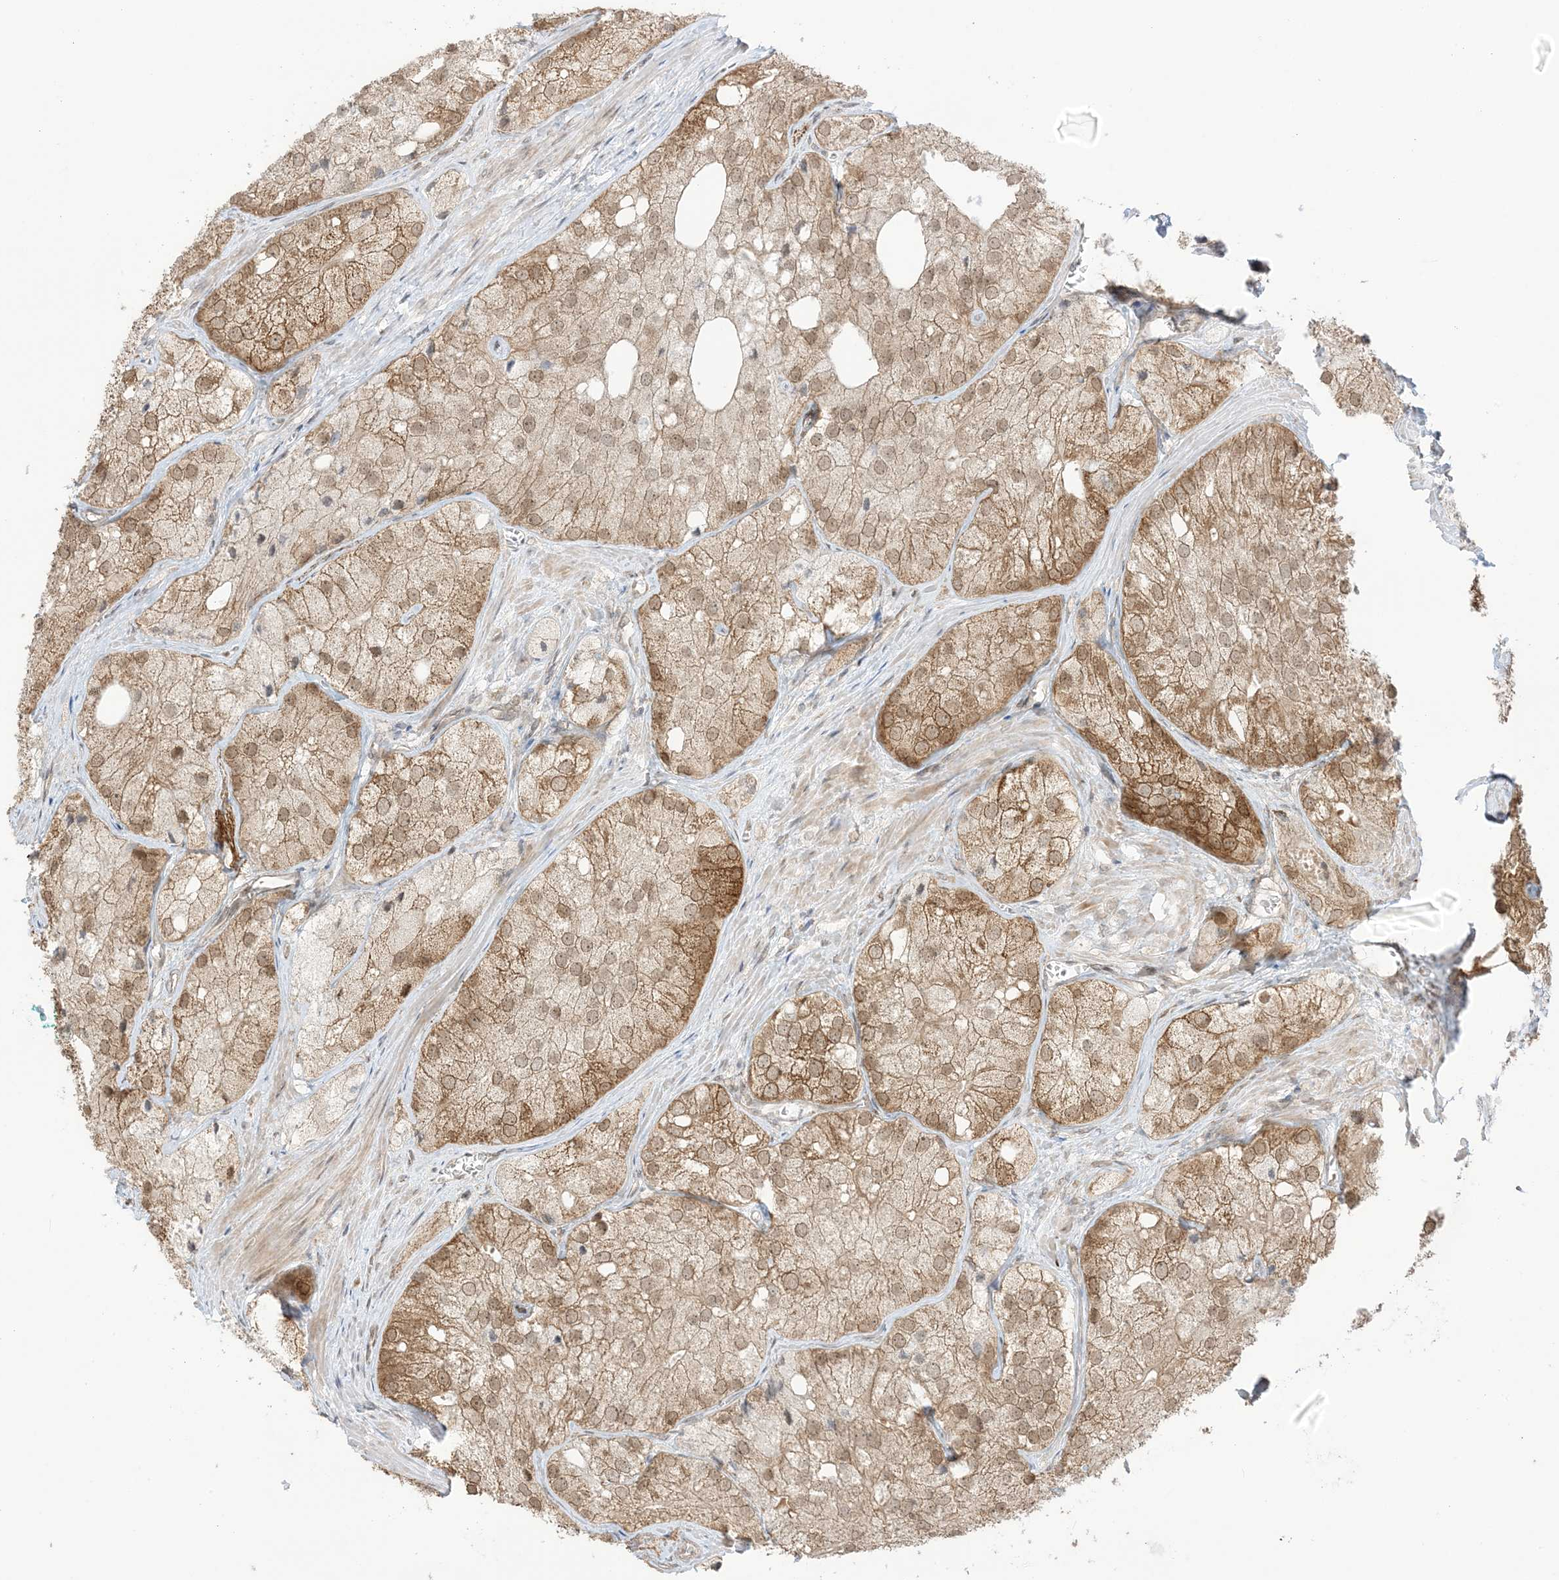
{"staining": {"intensity": "moderate", "quantity": ">75%", "location": "cytoplasmic/membranous,nuclear"}, "tissue": "prostate cancer", "cell_type": "Tumor cells", "image_type": "cancer", "snomed": [{"axis": "morphology", "description": "Adenocarcinoma, Low grade"}, {"axis": "topography", "description": "Prostate"}], "caption": "Prostate low-grade adenocarcinoma was stained to show a protein in brown. There is medium levels of moderate cytoplasmic/membranous and nuclear positivity in about >75% of tumor cells.", "gene": "UBE2E2", "patient": {"sex": "male", "age": 69}}